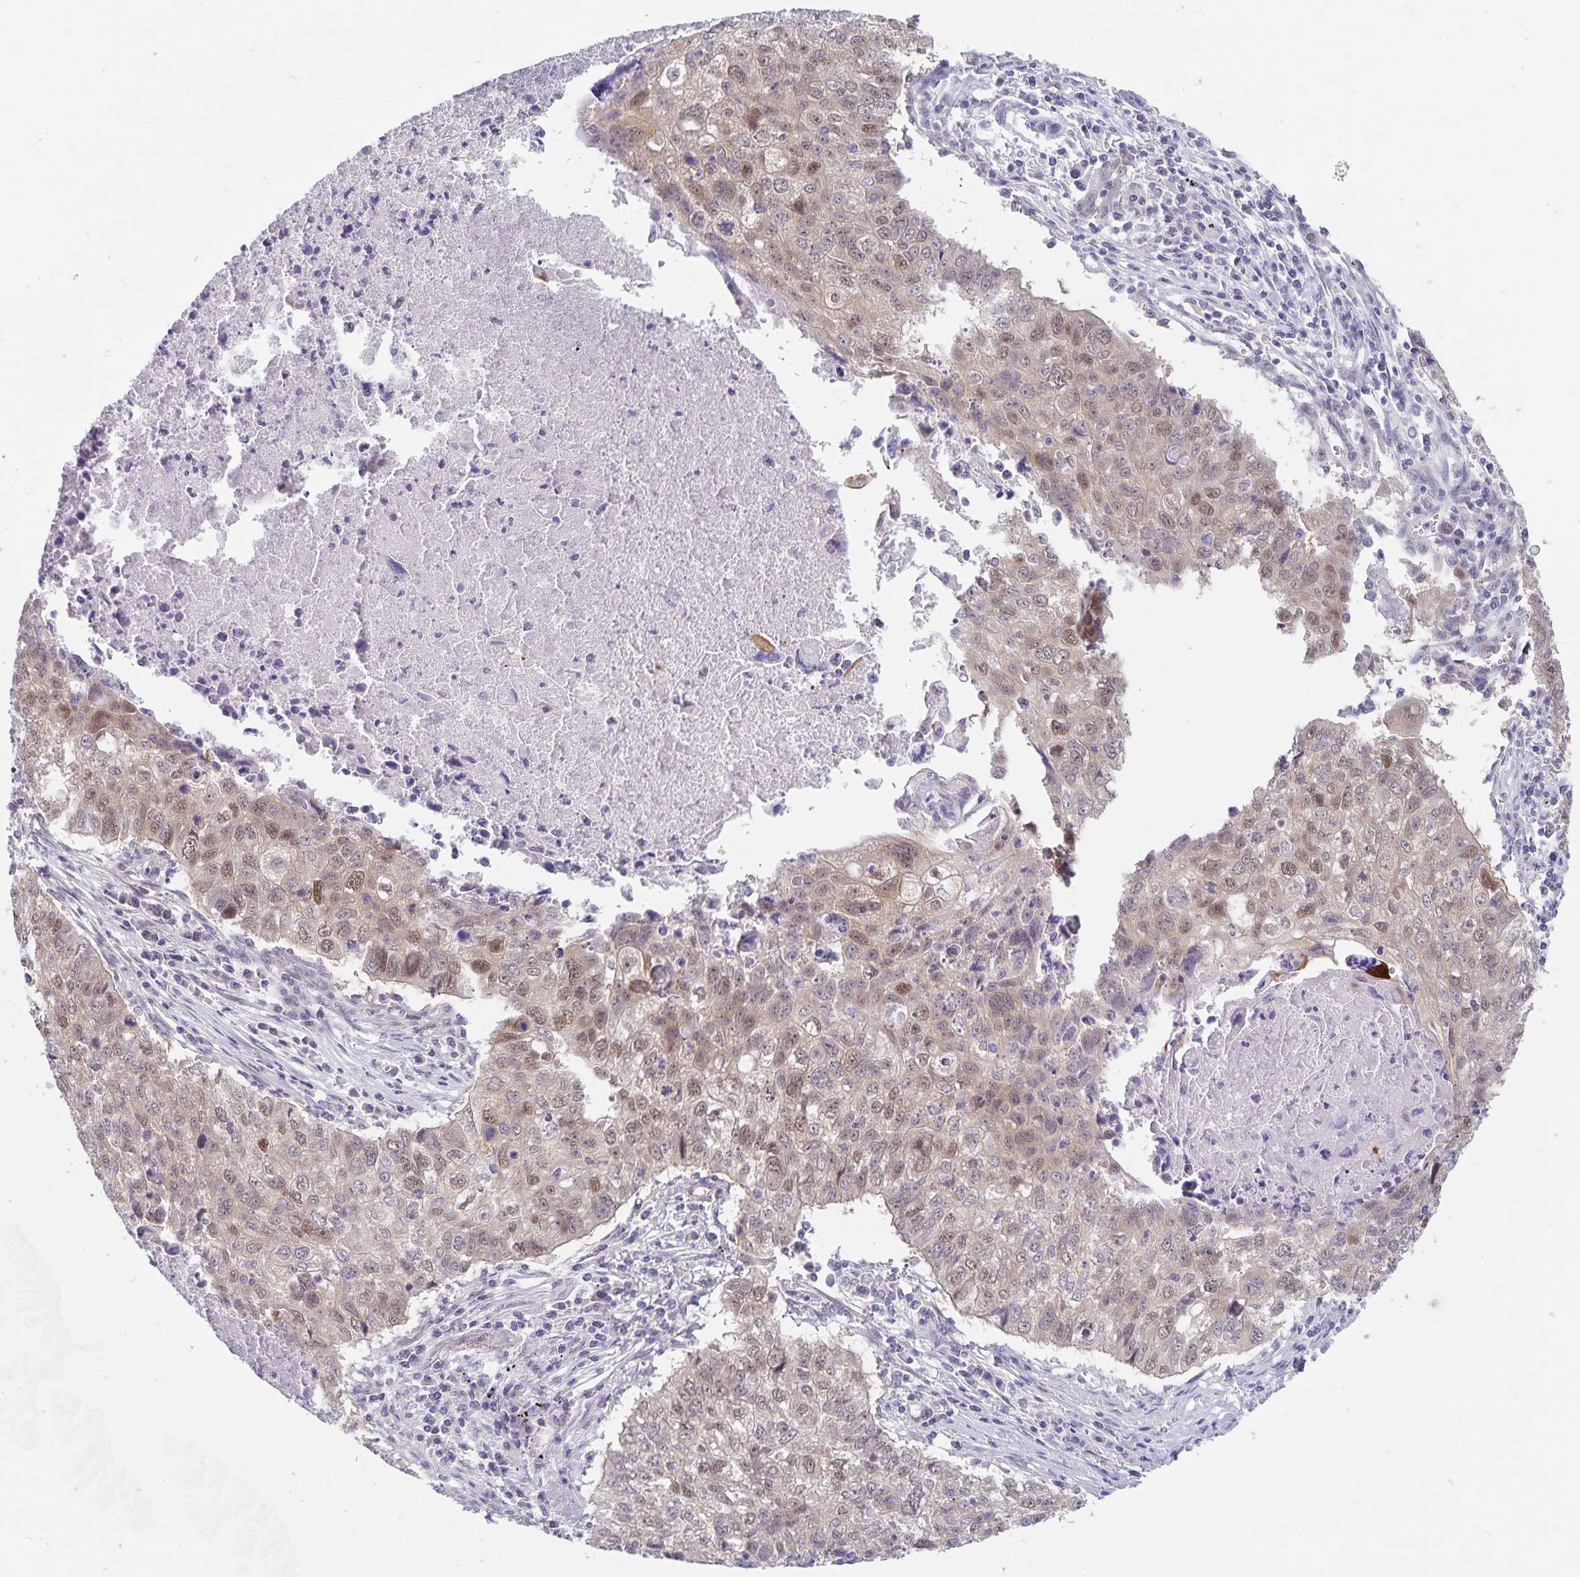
{"staining": {"intensity": "moderate", "quantity": "25%-75%", "location": "cytoplasmic/membranous,nuclear"}, "tissue": "lung cancer", "cell_type": "Tumor cells", "image_type": "cancer", "snomed": [{"axis": "morphology", "description": "Normal morphology"}, {"axis": "morphology", "description": "Aneuploidy"}, {"axis": "morphology", "description": "Squamous cell carcinoma, NOS"}, {"axis": "topography", "description": "Lymph node"}, {"axis": "topography", "description": "Lung"}], "caption": "Protein expression analysis of lung cancer (squamous cell carcinoma) reveals moderate cytoplasmic/membranous and nuclear expression in approximately 25%-75% of tumor cells.", "gene": "BAG6", "patient": {"sex": "female", "age": 76}}